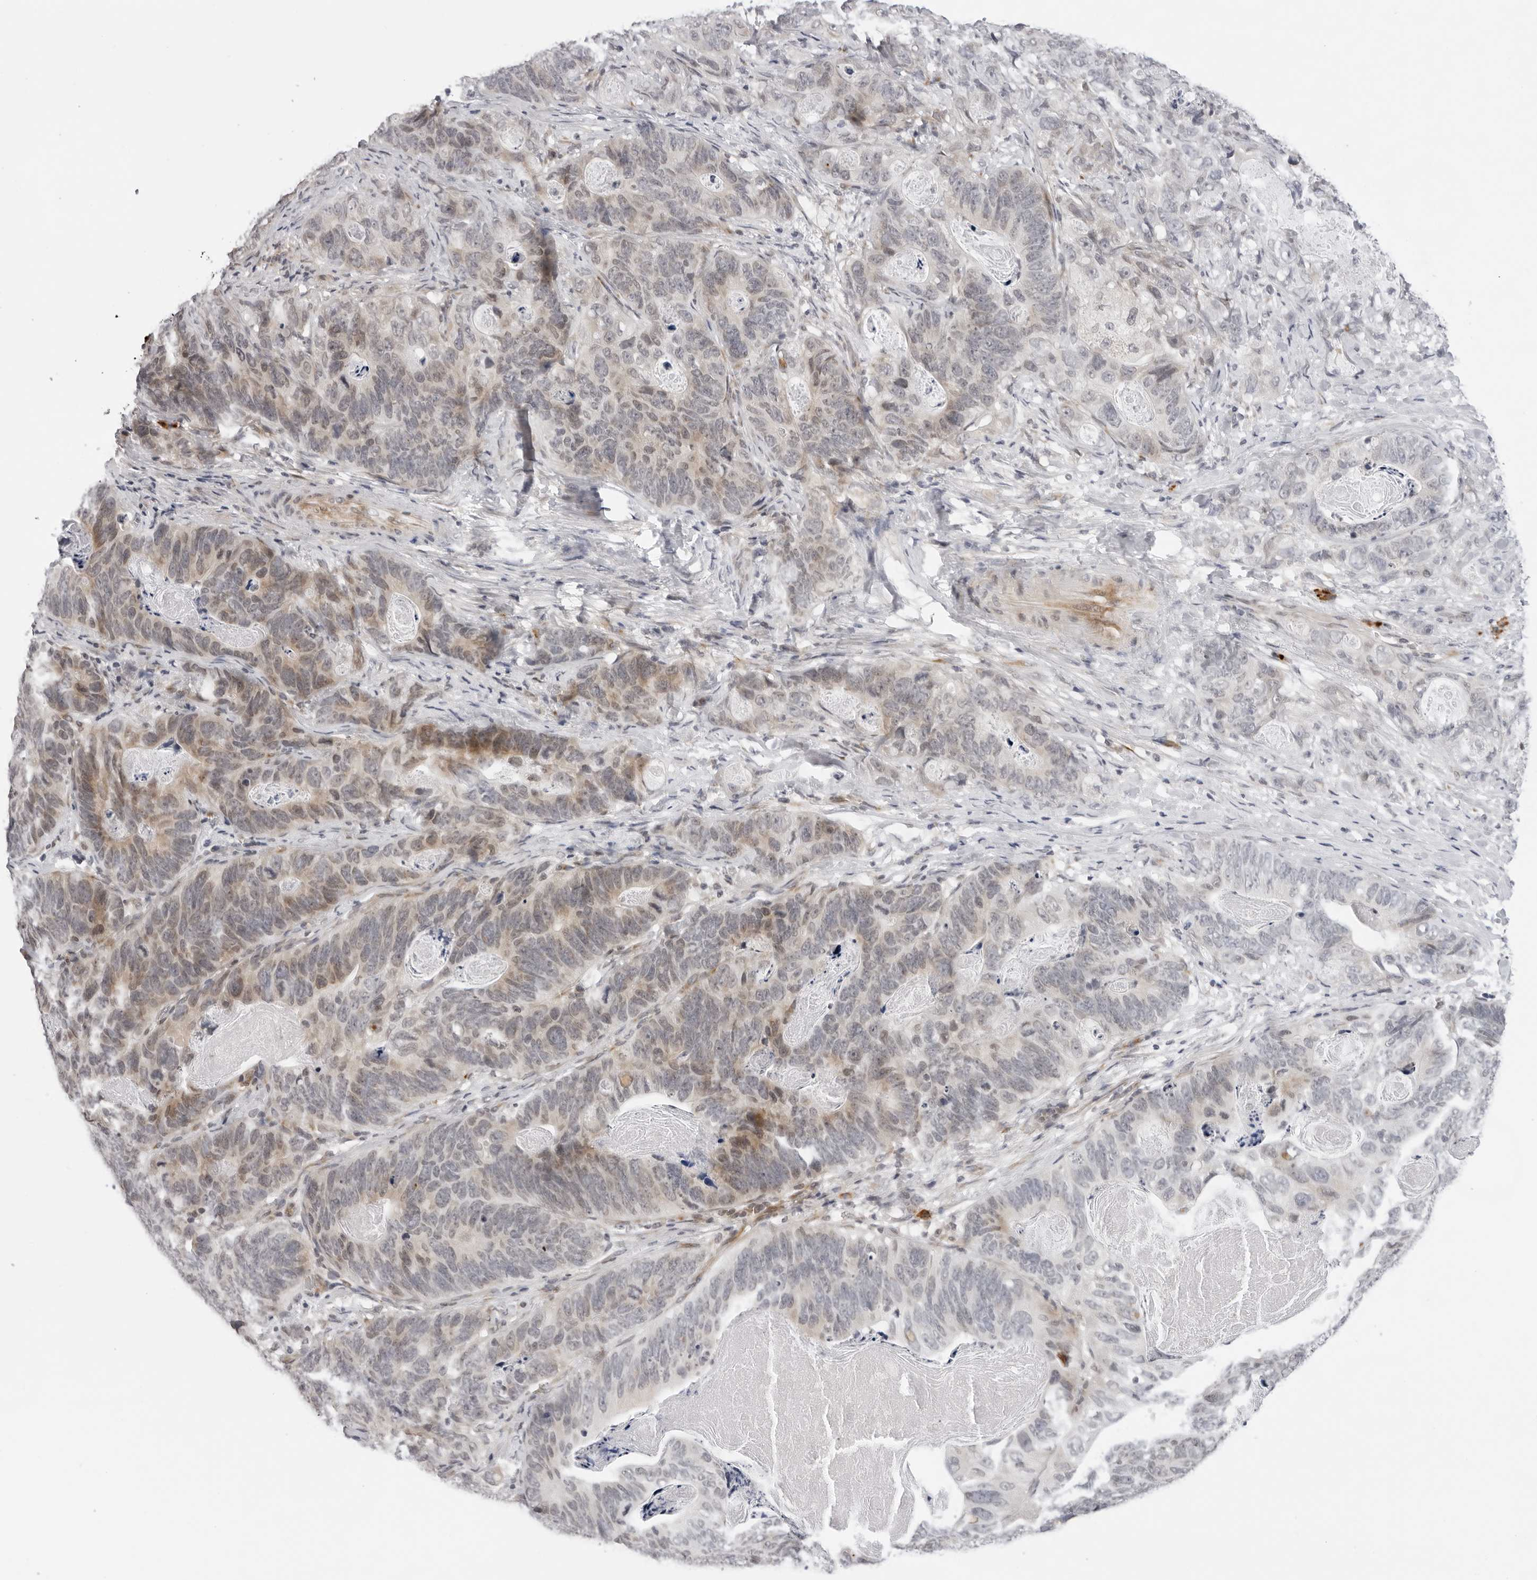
{"staining": {"intensity": "moderate", "quantity": "<25%", "location": "cytoplasmic/membranous"}, "tissue": "stomach cancer", "cell_type": "Tumor cells", "image_type": "cancer", "snomed": [{"axis": "morphology", "description": "Normal tissue, NOS"}, {"axis": "morphology", "description": "Adenocarcinoma, NOS"}, {"axis": "topography", "description": "Stomach"}], "caption": "Stomach cancer (adenocarcinoma) was stained to show a protein in brown. There is low levels of moderate cytoplasmic/membranous expression in approximately <25% of tumor cells.", "gene": "IL17RA", "patient": {"sex": "female", "age": 89}}